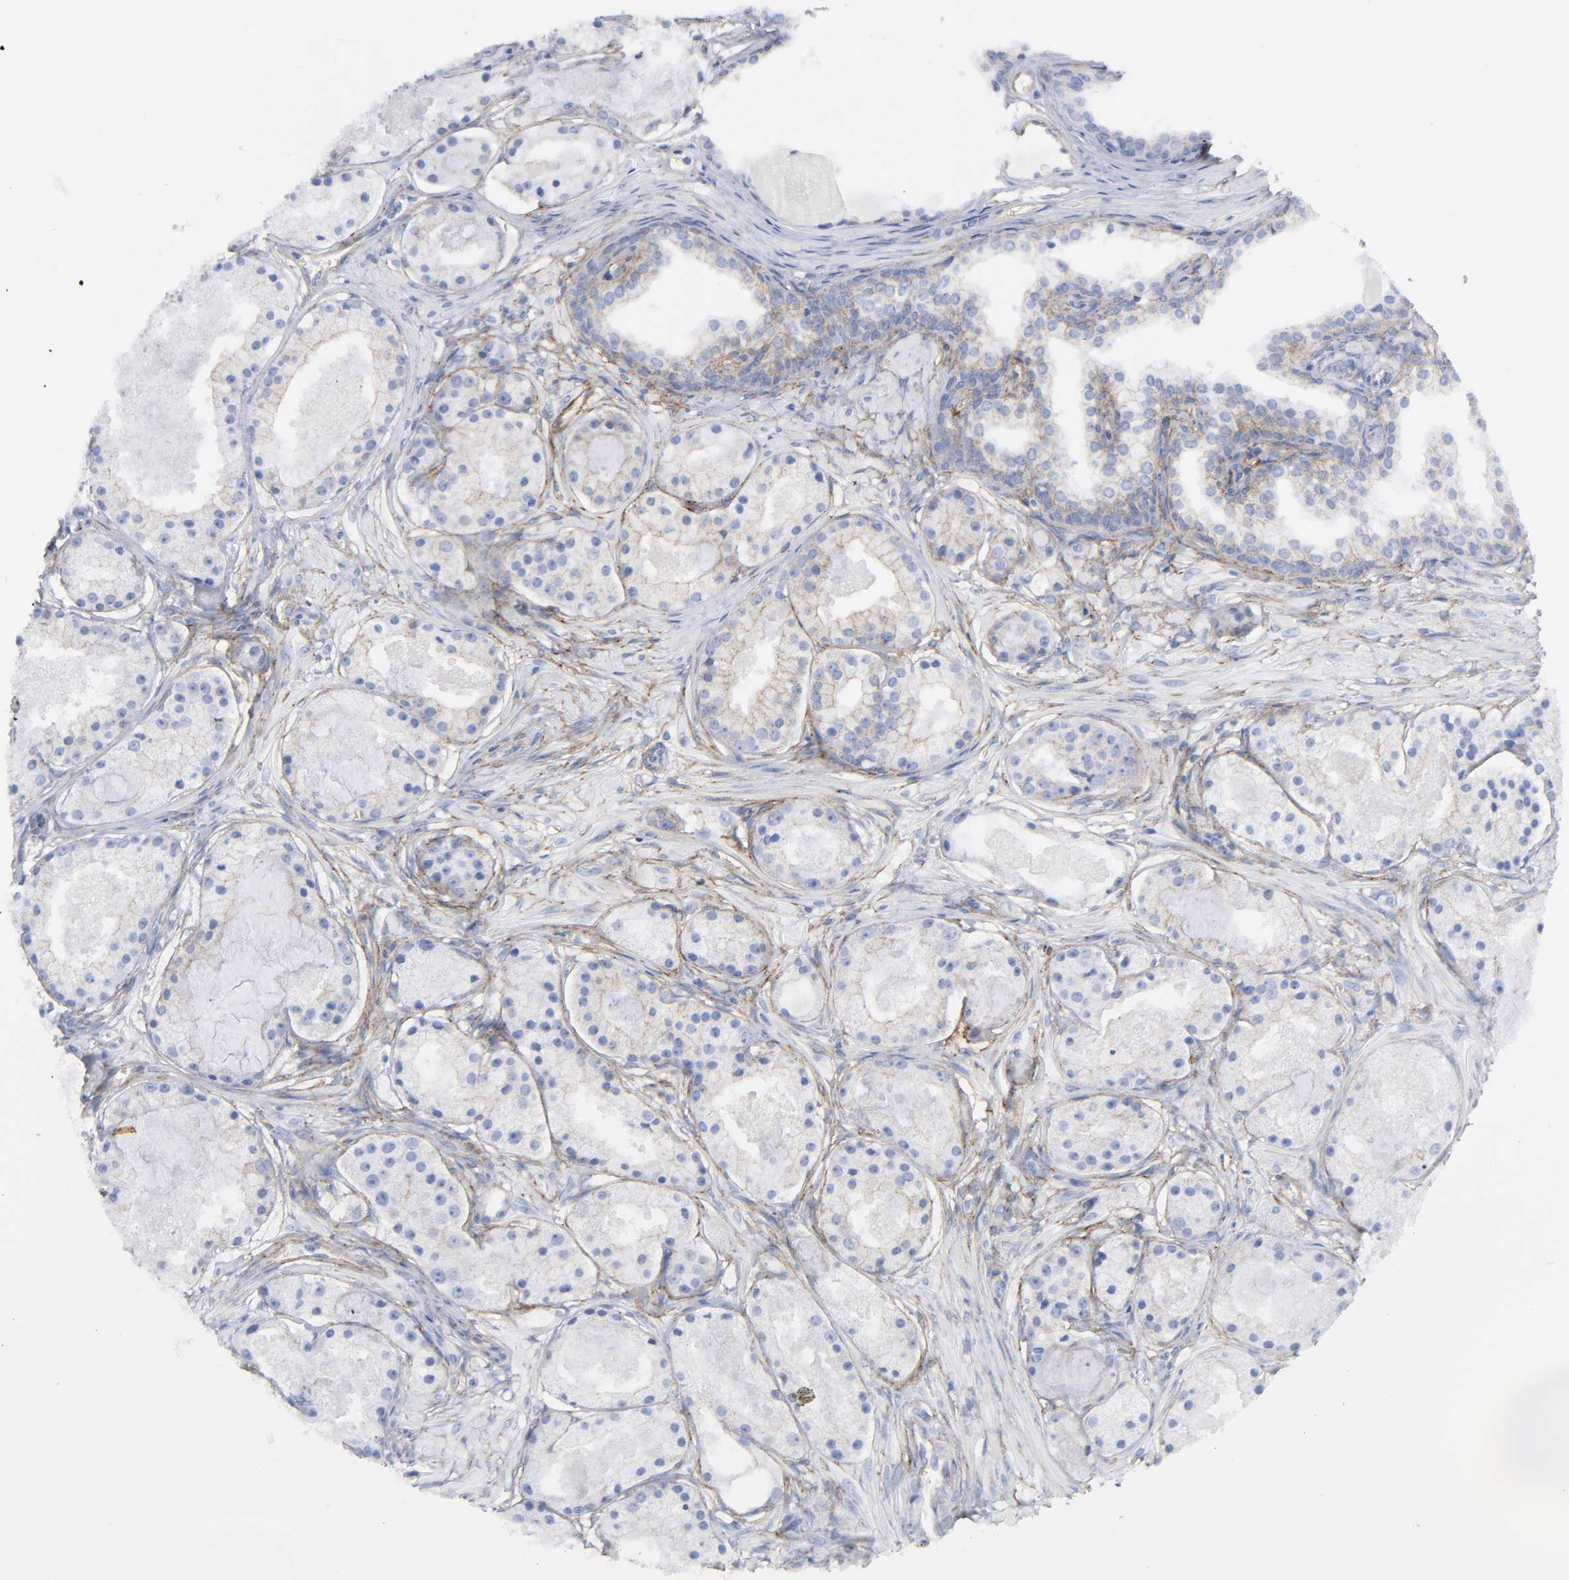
{"staining": {"intensity": "weak", "quantity": "<25%", "location": "cytoplasmic/membranous"}, "tissue": "prostate cancer", "cell_type": "Tumor cells", "image_type": "cancer", "snomed": [{"axis": "morphology", "description": "Adenocarcinoma, Low grade"}, {"axis": "topography", "description": "Prostate"}], "caption": "There is no significant expression in tumor cells of prostate cancer.", "gene": "SPTAN1", "patient": {"sex": "male", "age": 57}}